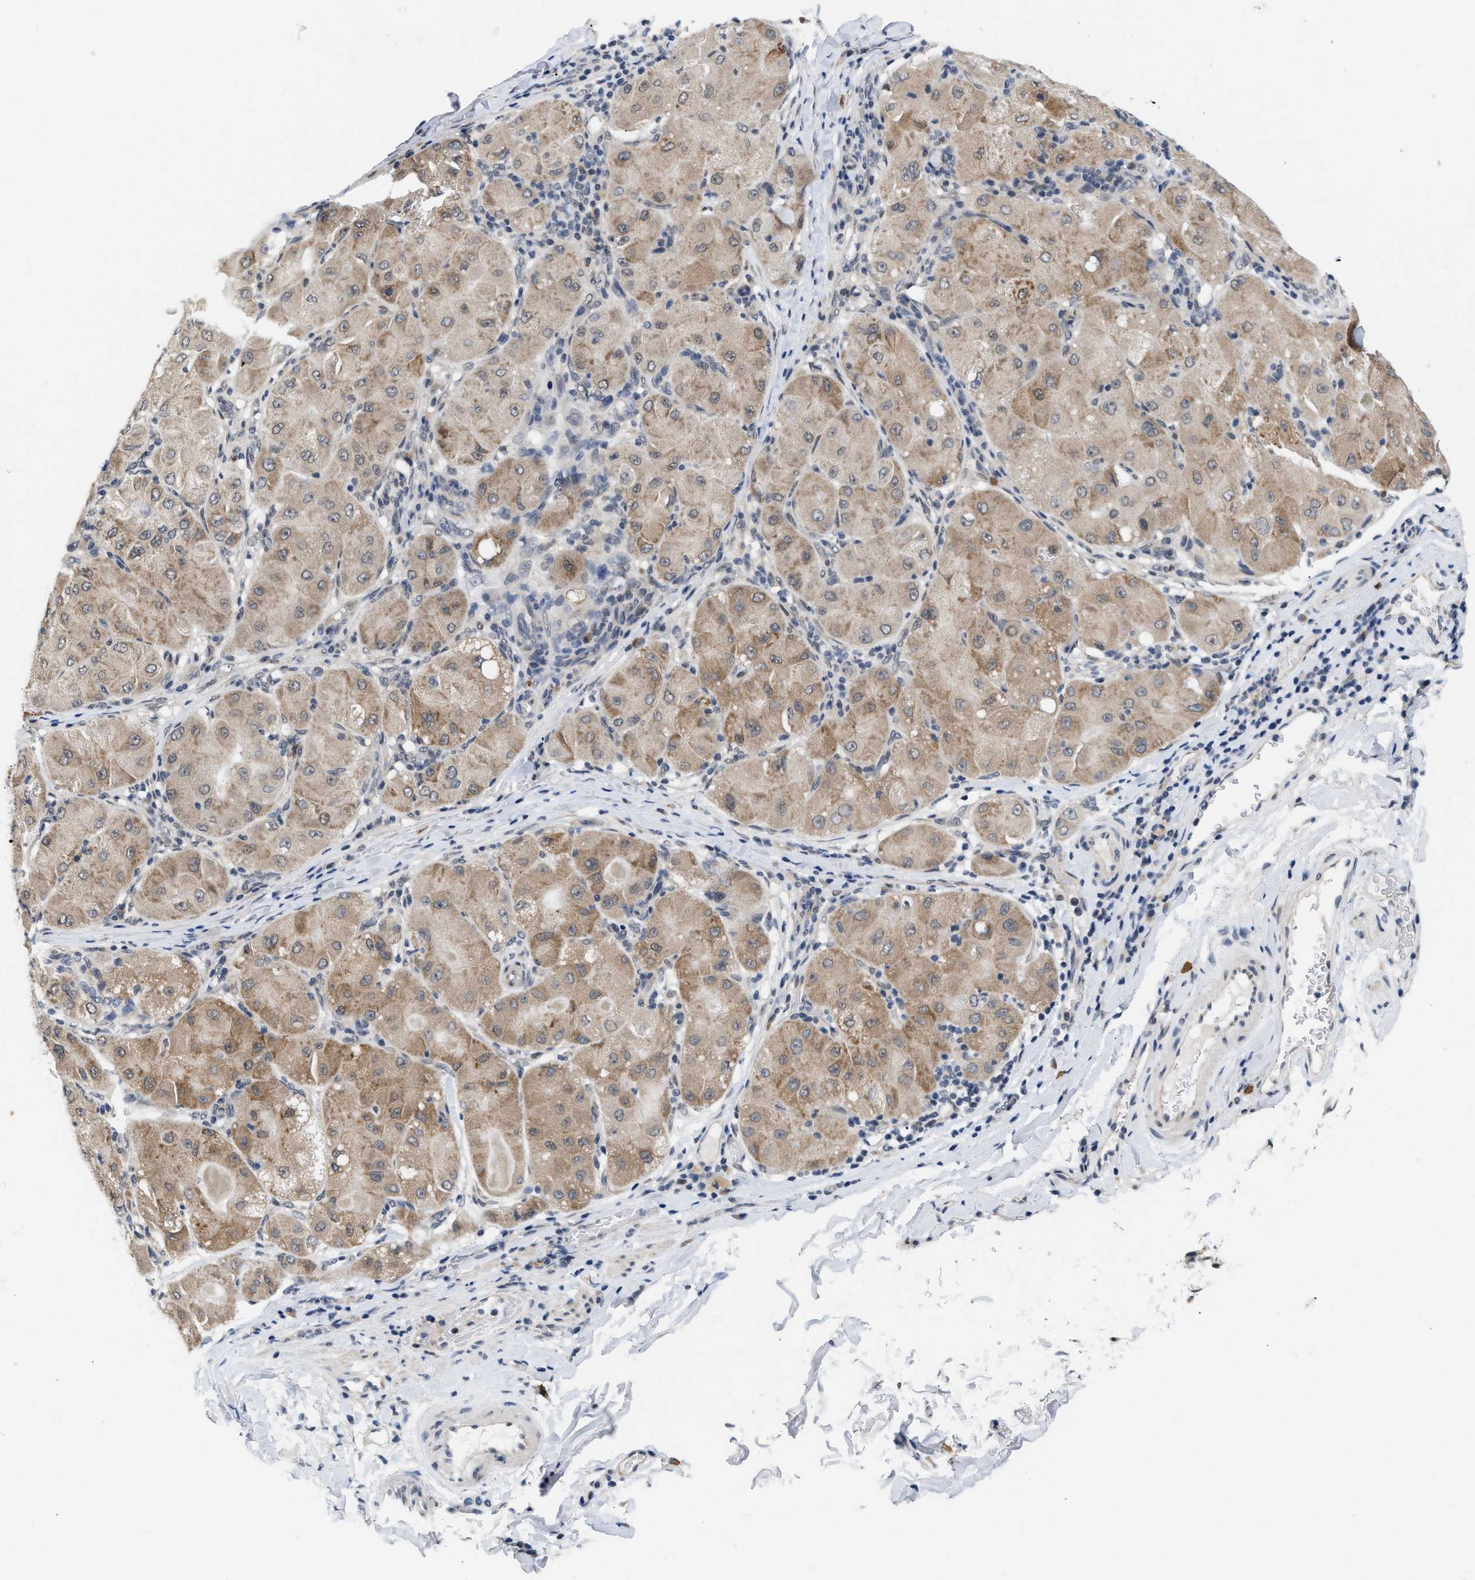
{"staining": {"intensity": "moderate", "quantity": ">75%", "location": "cytoplasmic/membranous"}, "tissue": "liver cancer", "cell_type": "Tumor cells", "image_type": "cancer", "snomed": [{"axis": "morphology", "description": "Carcinoma, Hepatocellular, NOS"}, {"axis": "topography", "description": "Liver"}], "caption": "Human liver cancer (hepatocellular carcinoma) stained with a protein marker shows moderate staining in tumor cells.", "gene": "TXNRD3", "patient": {"sex": "male", "age": 80}}